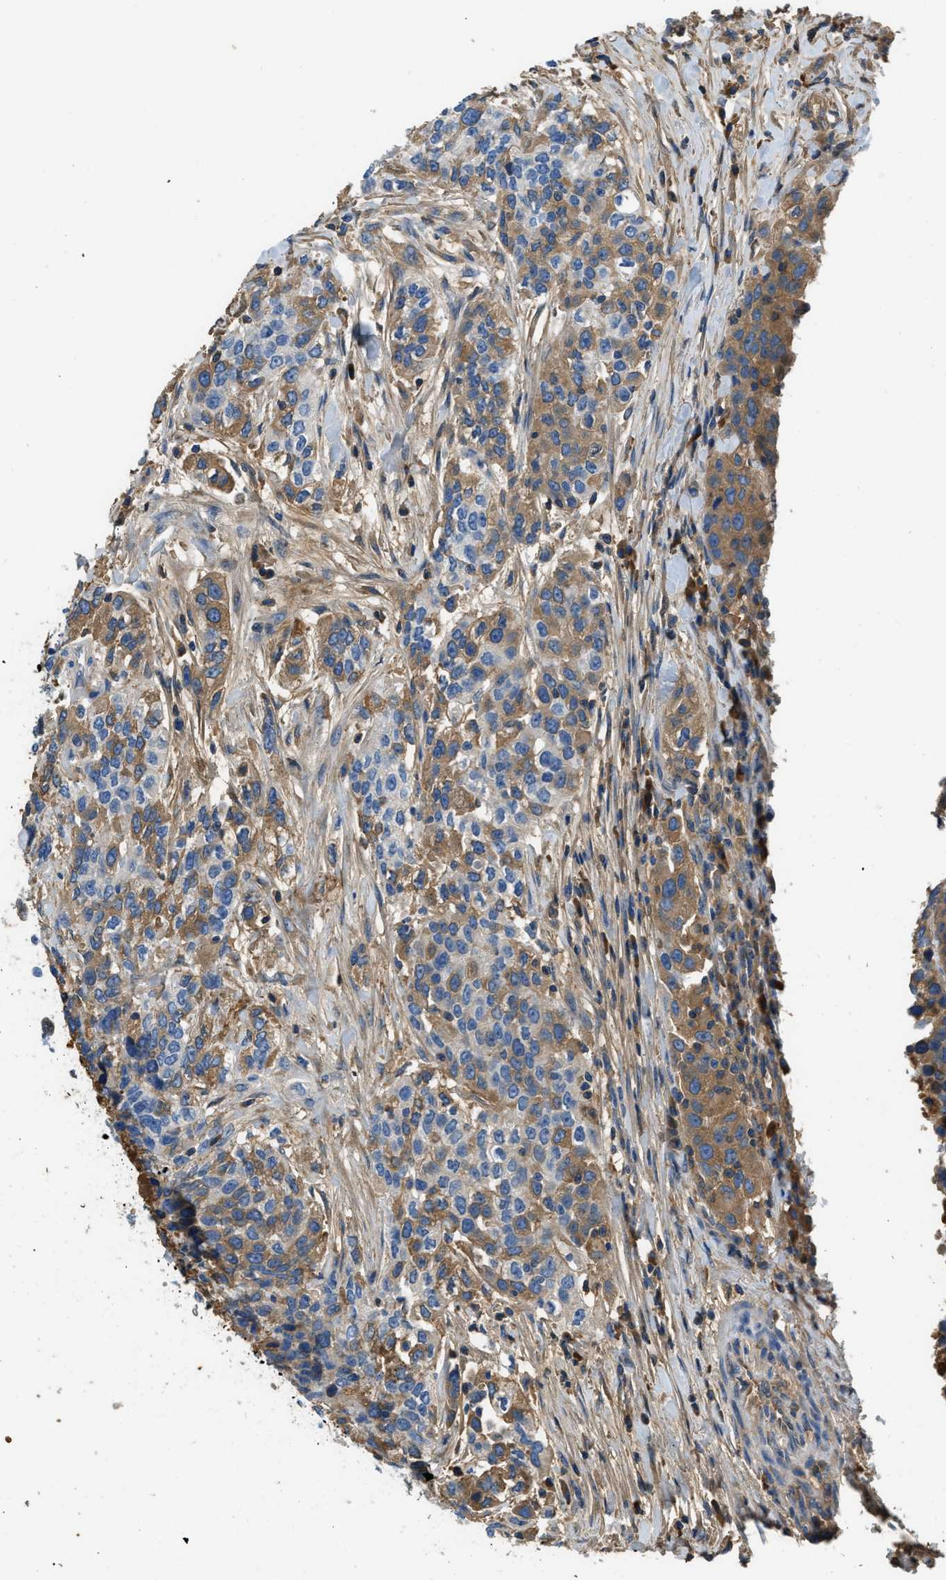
{"staining": {"intensity": "moderate", "quantity": "25%-75%", "location": "cytoplasmic/membranous"}, "tissue": "urothelial cancer", "cell_type": "Tumor cells", "image_type": "cancer", "snomed": [{"axis": "morphology", "description": "Urothelial carcinoma, High grade"}, {"axis": "topography", "description": "Urinary bladder"}], "caption": "IHC image of high-grade urothelial carcinoma stained for a protein (brown), which reveals medium levels of moderate cytoplasmic/membranous positivity in approximately 25%-75% of tumor cells.", "gene": "STC1", "patient": {"sex": "female", "age": 80}}